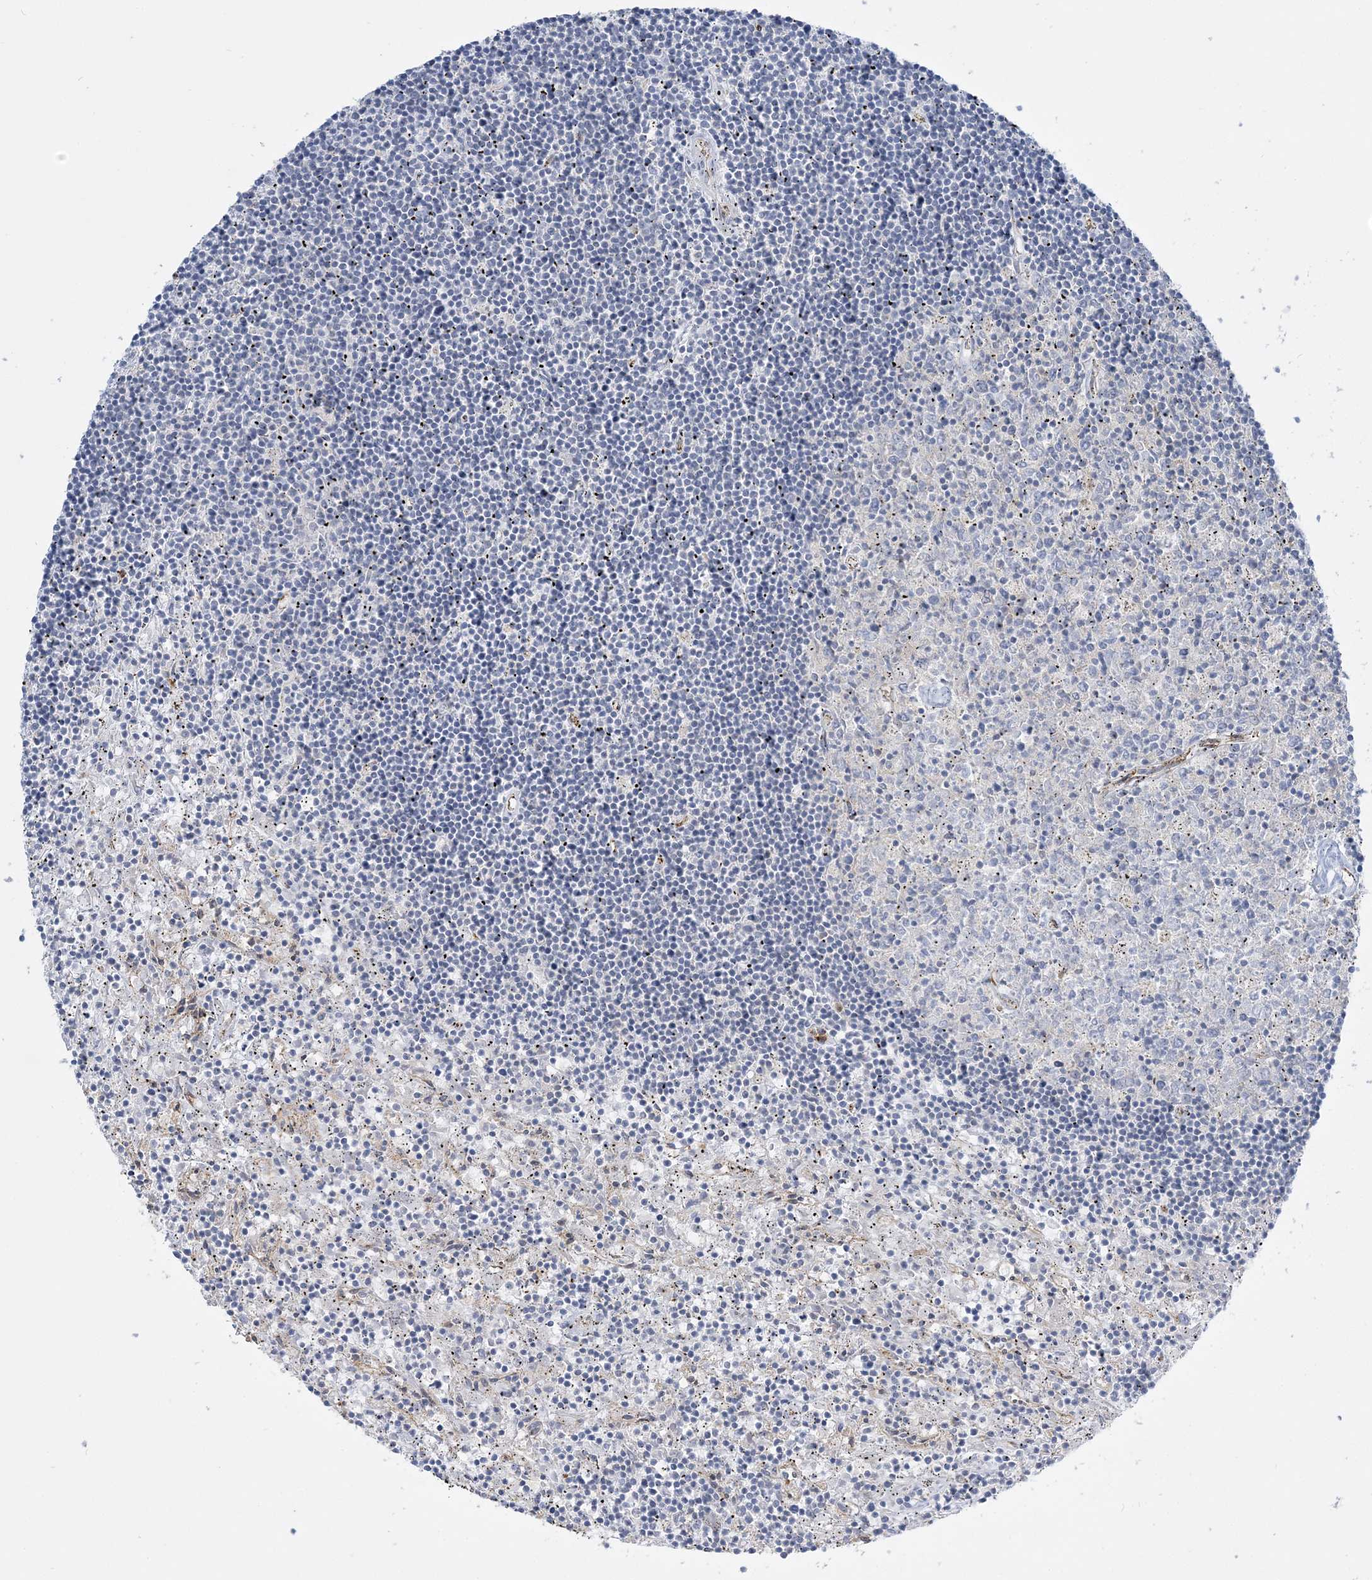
{"staining": {"intensity": "negative", "quantity": "none", "location": "none"}, "tissue": "lymphoma", "cell_type": "Tumor cells", "image_type": "cancer", "snomed": [{"axis": "morphology", "description": "Malignant lymphoma, non-Hodgkin's type, Low grade"}, {"axis": "topography", "description": "Spleen"}], "caption": "Human lymphoma stained for a protein using immunohistochemistry (IHC) exhibits no expression in tumor cells.", "gene": "INPP1", "patient": {"sex": "male", "age": 76}}